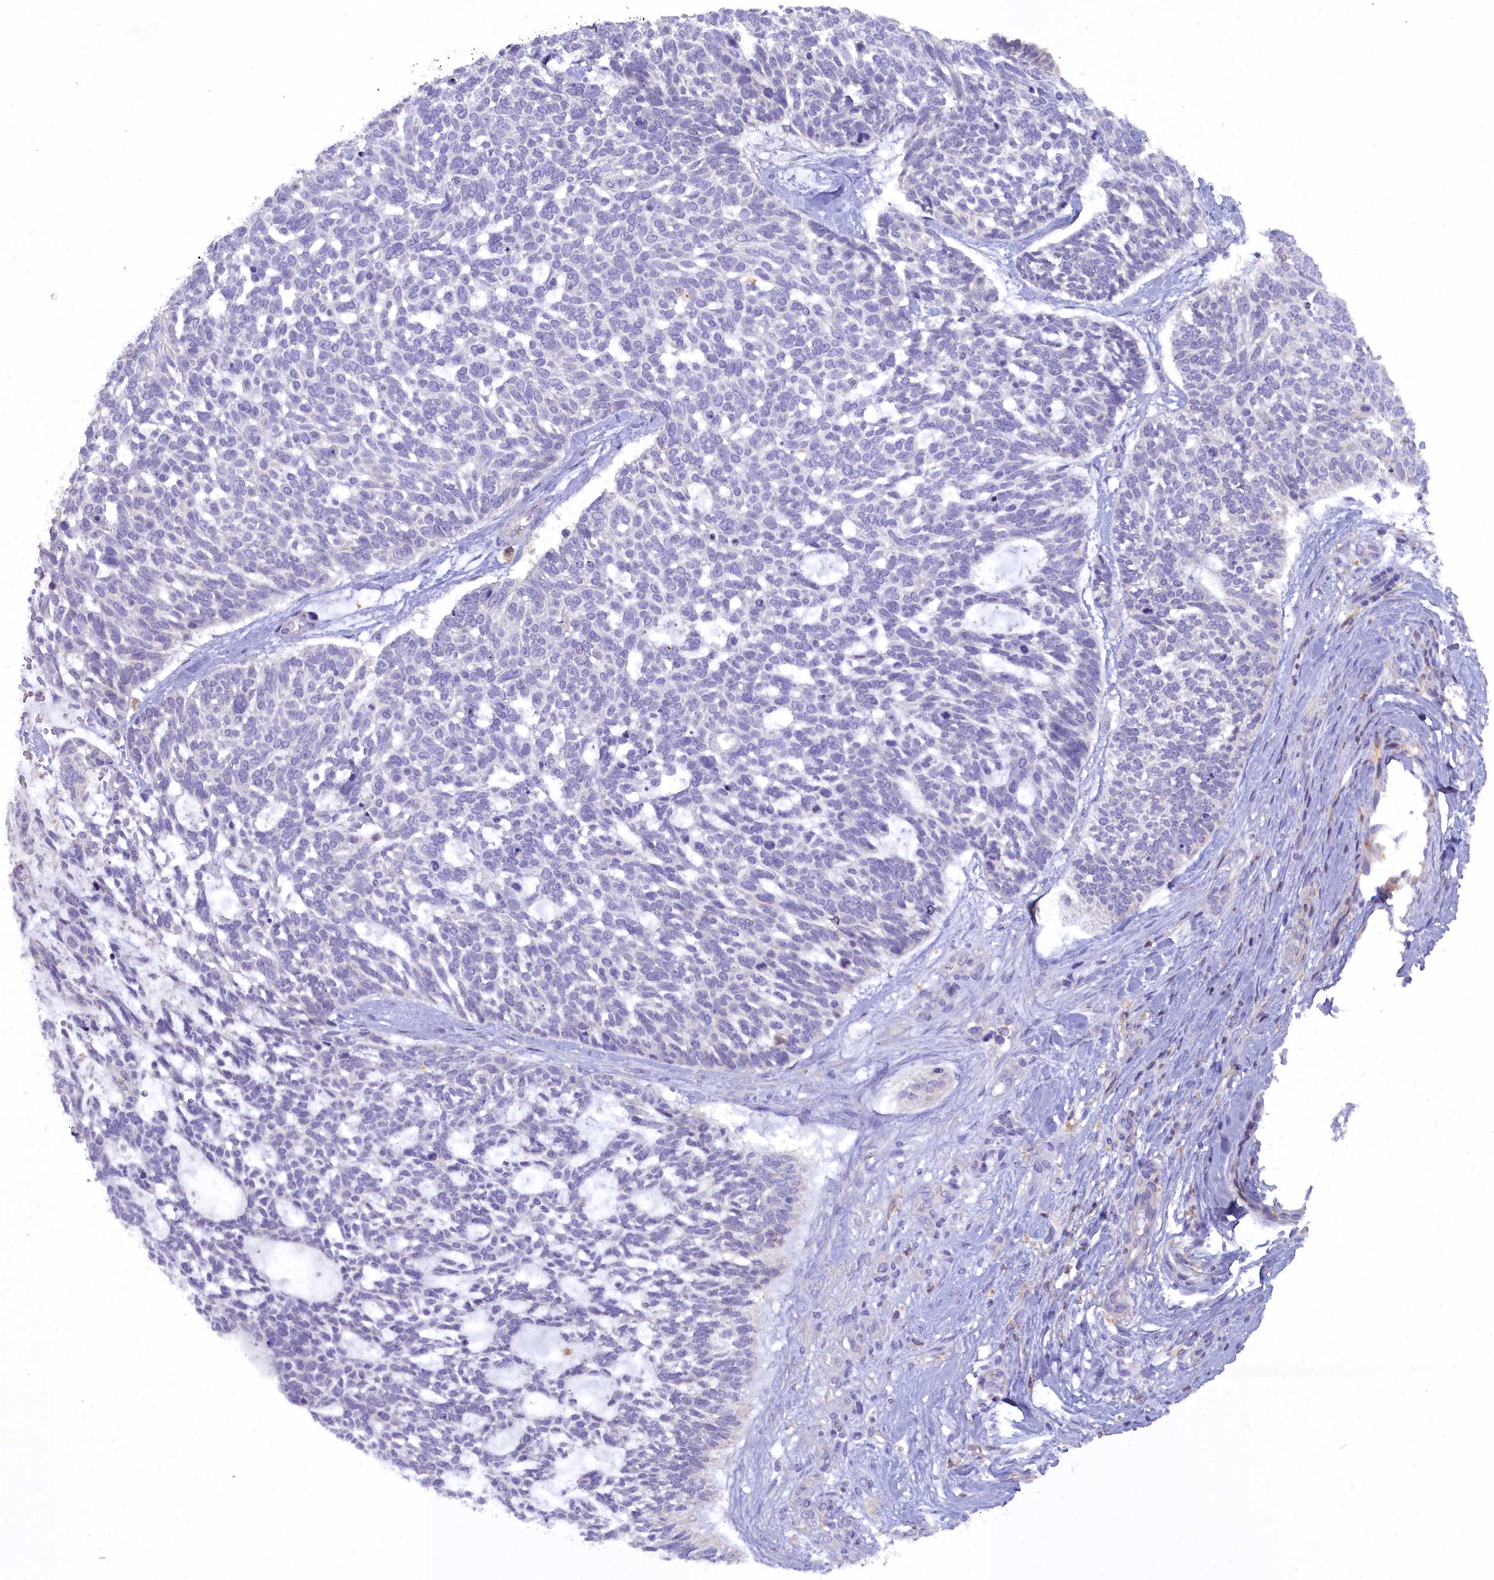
{"staining": {"intensity": "negative", "quantity": "none", "location": "none"}, "tissue": "skin cancer", "cell_type": "Tumor cells", "image_type": "cancer", "snomed": [{"axis": "morphology", "description": "Basal cell carcinoma"}, {"axis": "topography", "description": "Skin"}], "caption": "A high-resolution photomicrograph shows IHC staining of skin basal cell carcinoma, which demonstrates no significant positivity in tumor cells.", "gene": "BLNK", "patient": {"sex": "male", "age": 88}}